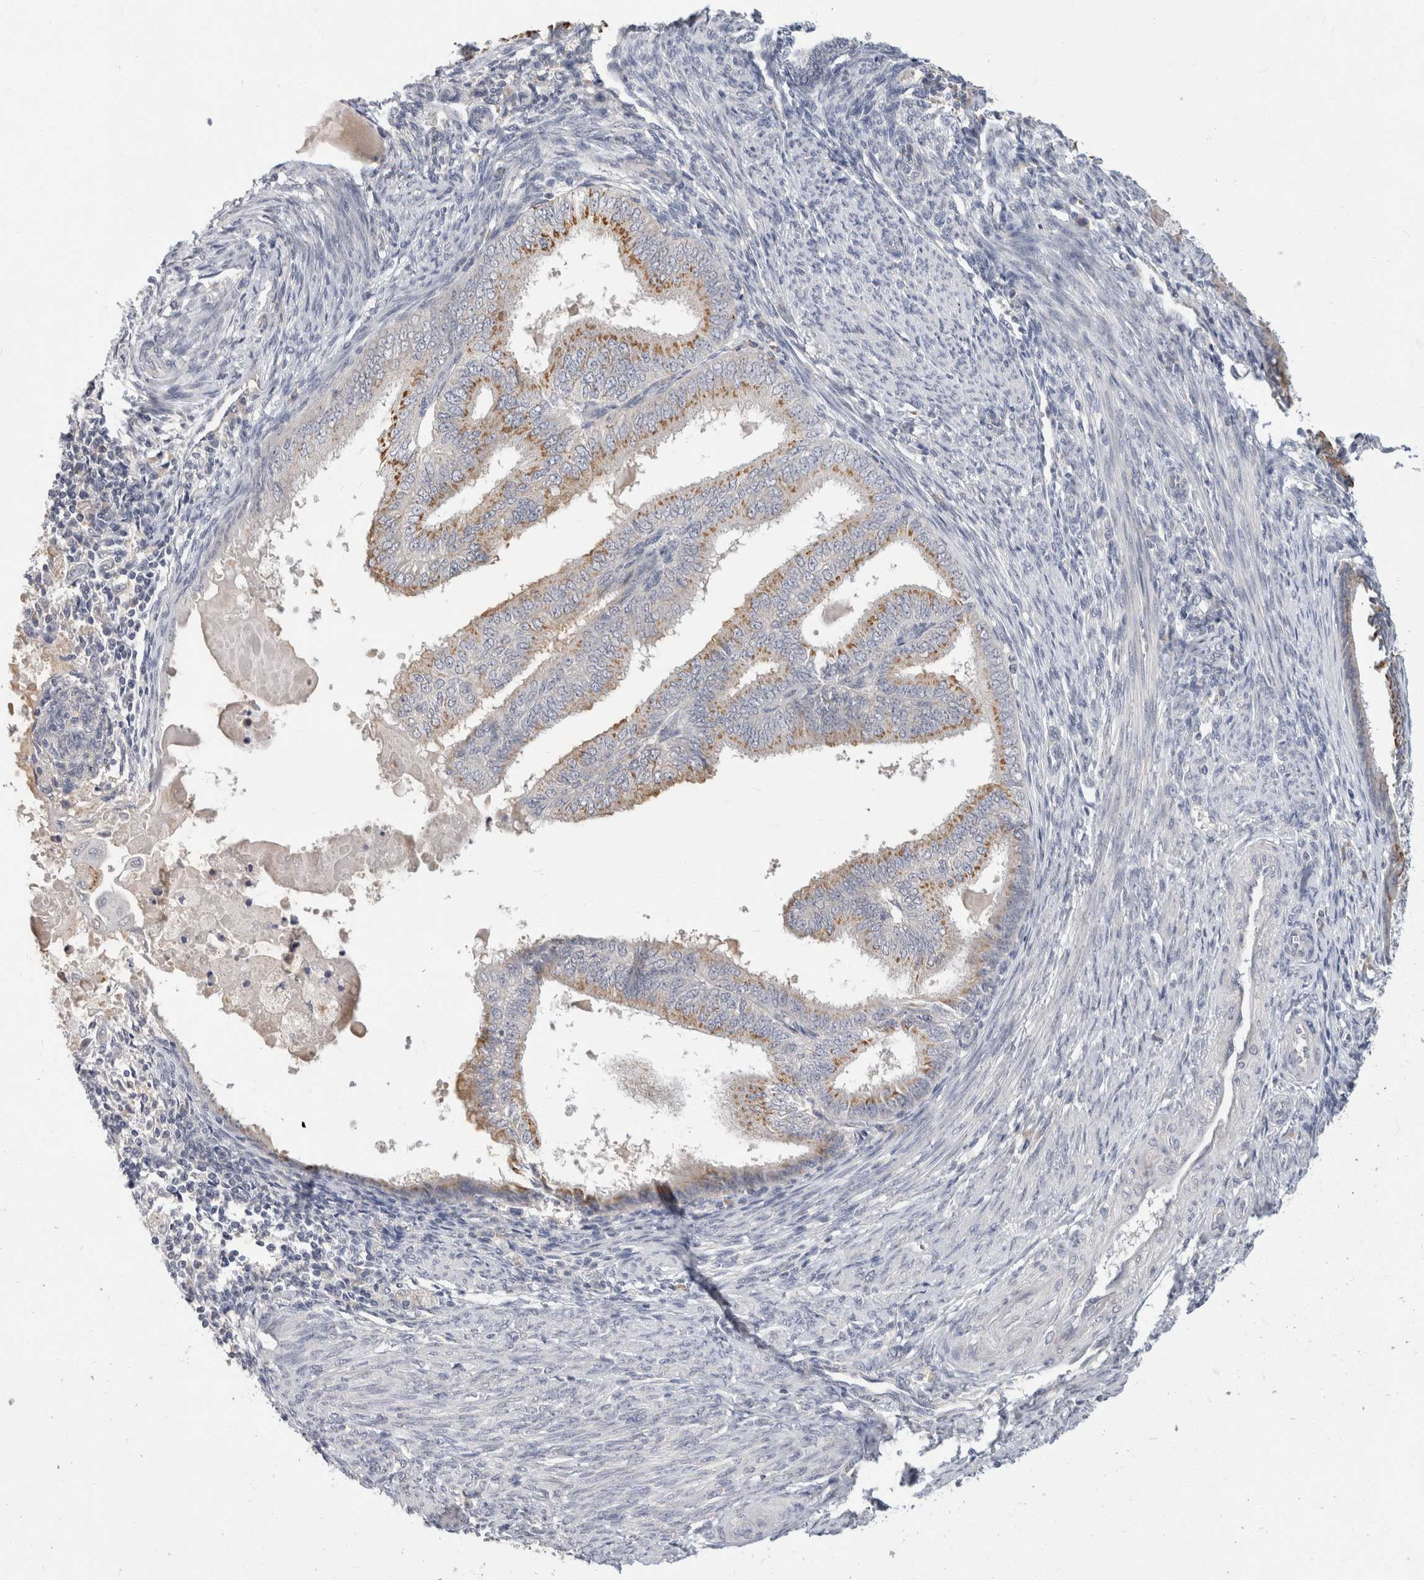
{"staining": {"intensity": "negative", "quantity": "none", "location": "none"}, "tissue": "endometrial cancer", "cell_type": "Tumor cells", "image_type": "cancer", "snomed": [{"axis": "morphology", "description": "Adenocarcinoma, NOS"}, {"axis": "topography", "description": "Endometrium"}], "caption": "A photomicrograph of human endometrial cancer (adenocarcinoma) is negative for staining in tumor cells.", "gene": "CHRM4", "patient": {"sex": "female", "age": 58}}